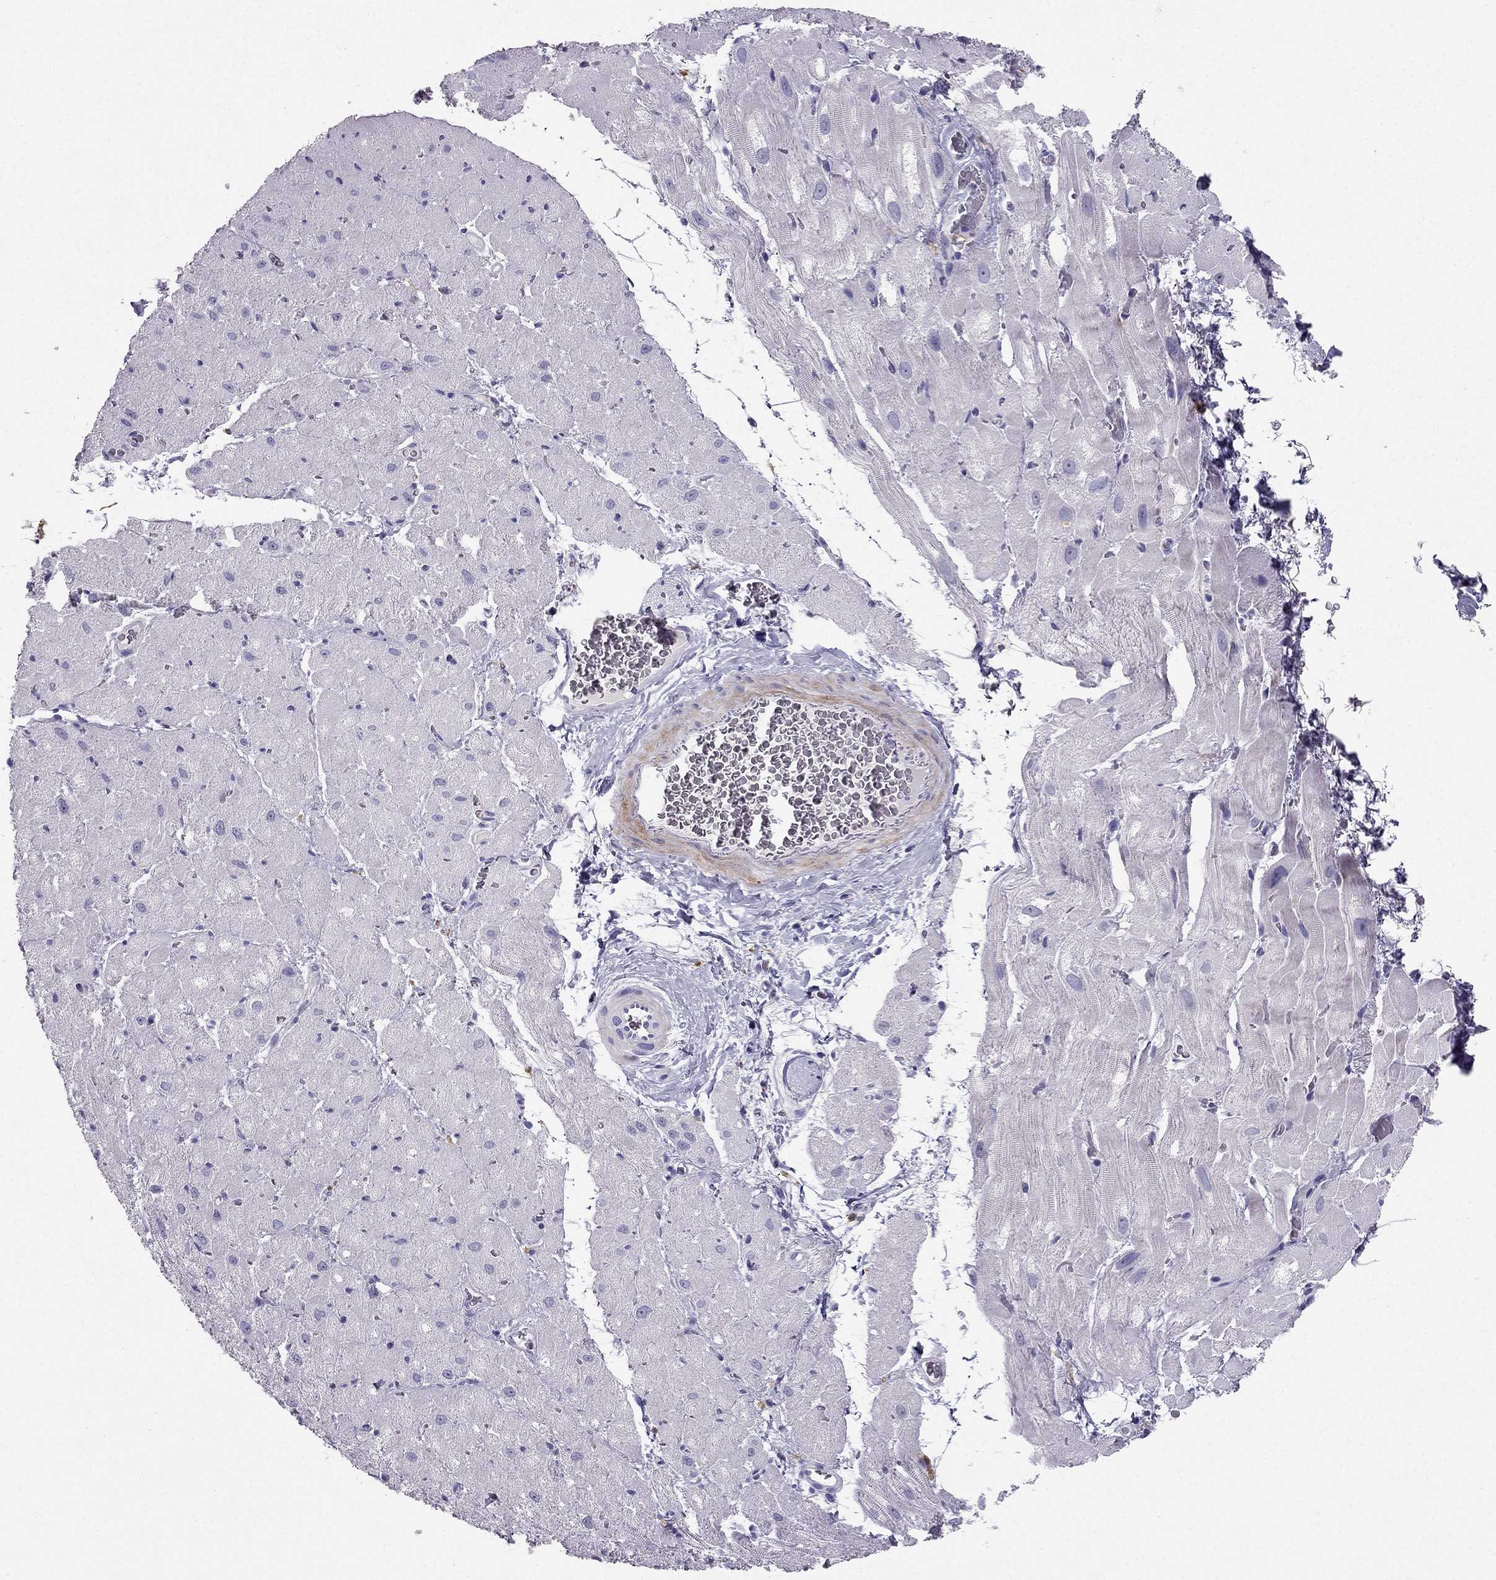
{"staining": {"intensity": "negative", "quantity": "none", "location": "none"}, "tissue": "heart muscle", "cell_type": "Cardiomyocytes", "image_type": "normal", "snomed": [{"axis": "morphology", "description": "Normal tissue, NOS"}, {"axis": "topography", "description": "Heart"}], "caption": "Histopathology image shows no protein expression in cardiomyocytes of unremarkable heart muscle. (Stains: DAB (3,3'-diaminobenzidine) immunohistochemistry (IHC) with hematoxylin counter stain, Microscopy: brightfield microscopy at high magnification).", "gene": "LMTK3", "patient": {"sex": "male", "age": 61}}